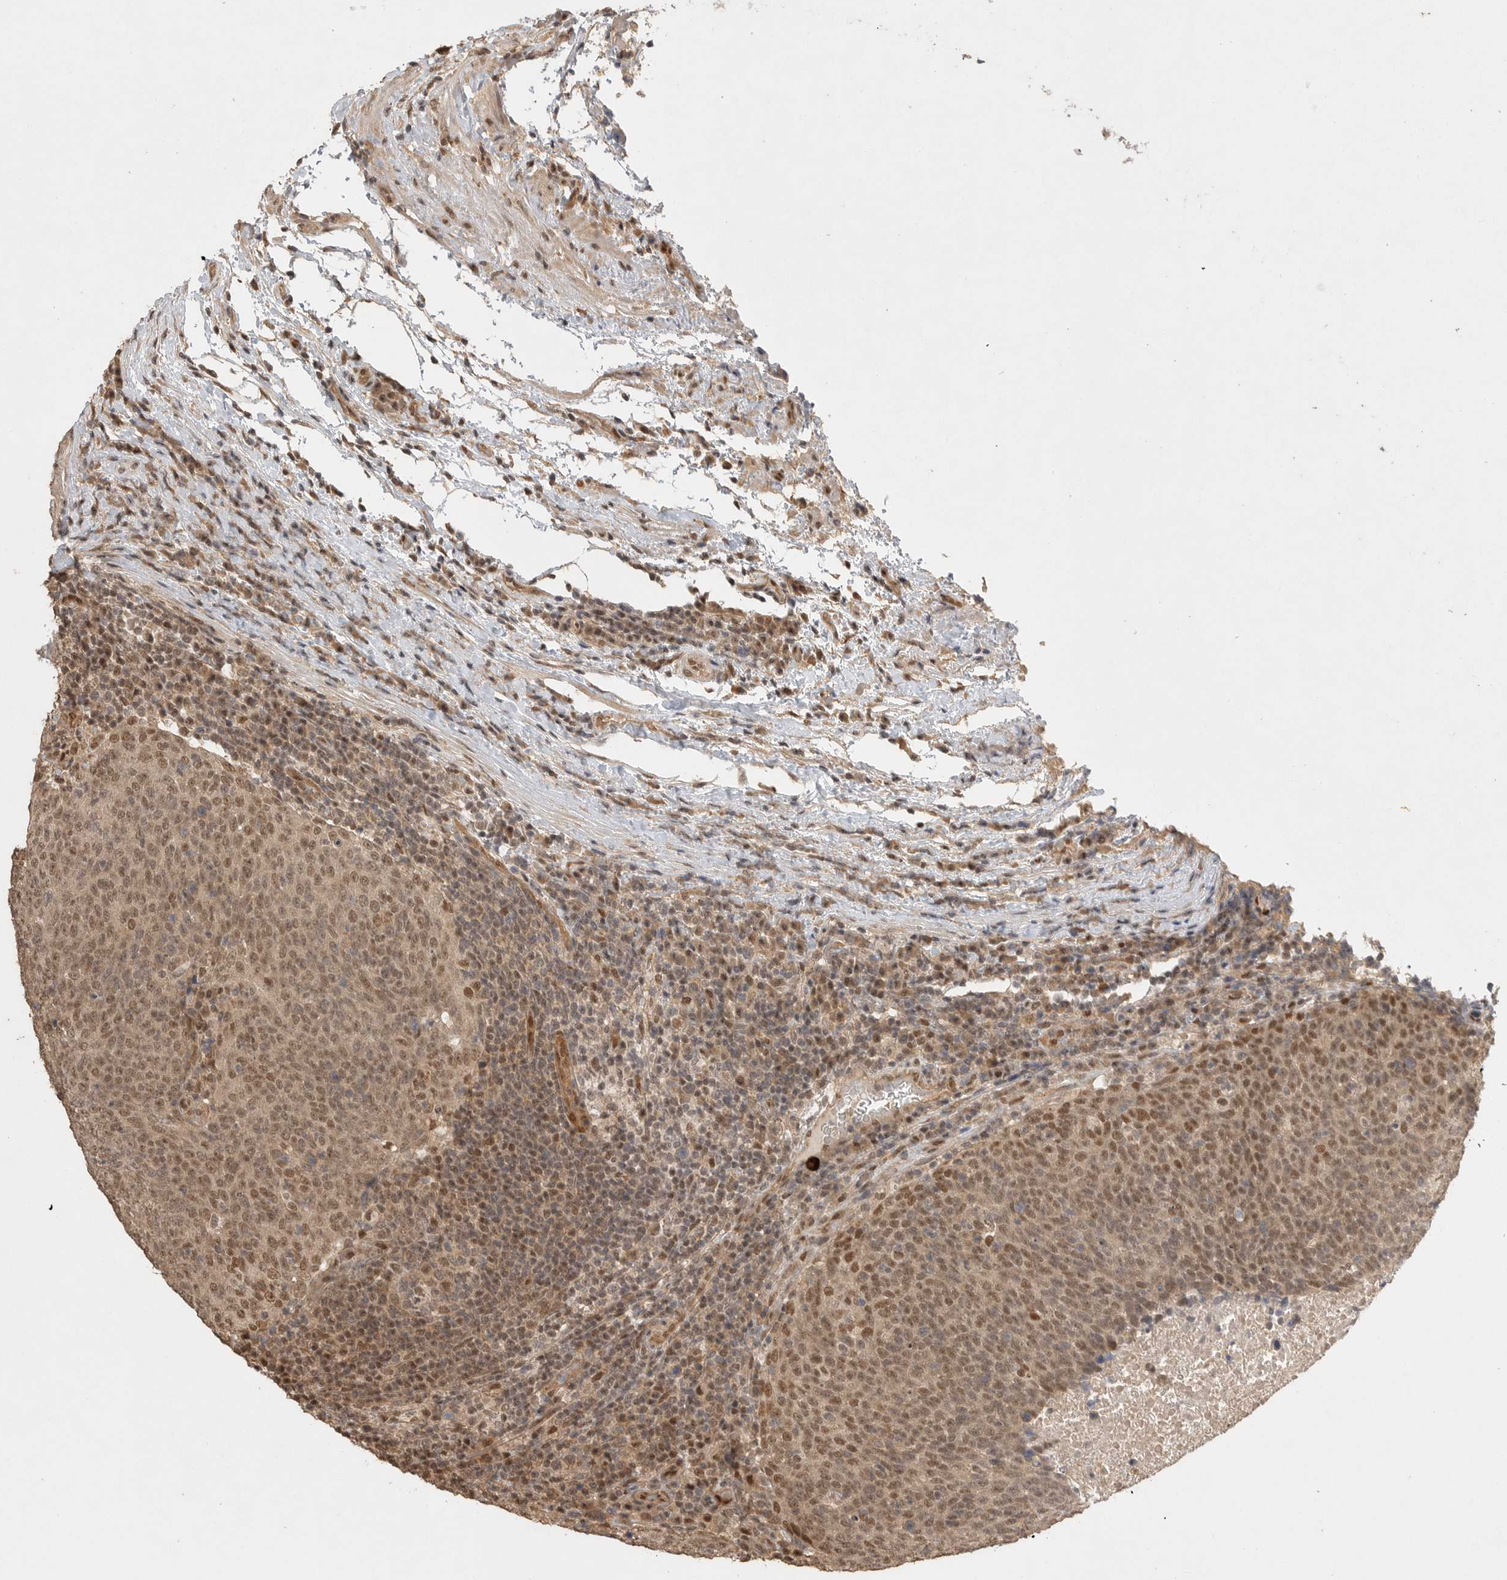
{"staining": {"intensity": "moderate", "quantity": ">75%", "location": "cytoplasmic/membranous,nuclear"}, "tissue": "head and neck cancer", "cell_type": "Tumor cells", "image_type": "cancer", "snomed": [{"axis": "morphology", "description": "Squamous cell carcinoma, NOS"}, {"axis": "morphology", "description": "Squamous cell carcinoma, metastatic, NOS"}, {"axis": "topography", "description": "Lymph node"}, {"axis": "topography", "description": "Head-Neck"}], "caption": "Head and neck cancer (squamous cell carcinoma) tissue reveals moderate cytoplasmic/membranous and nuclear expression in approximately >75% of tumor cells, visualized by immunohistochemistry.", "gene": "DFFA", "patient": {"sex": "male", "age": 62}}